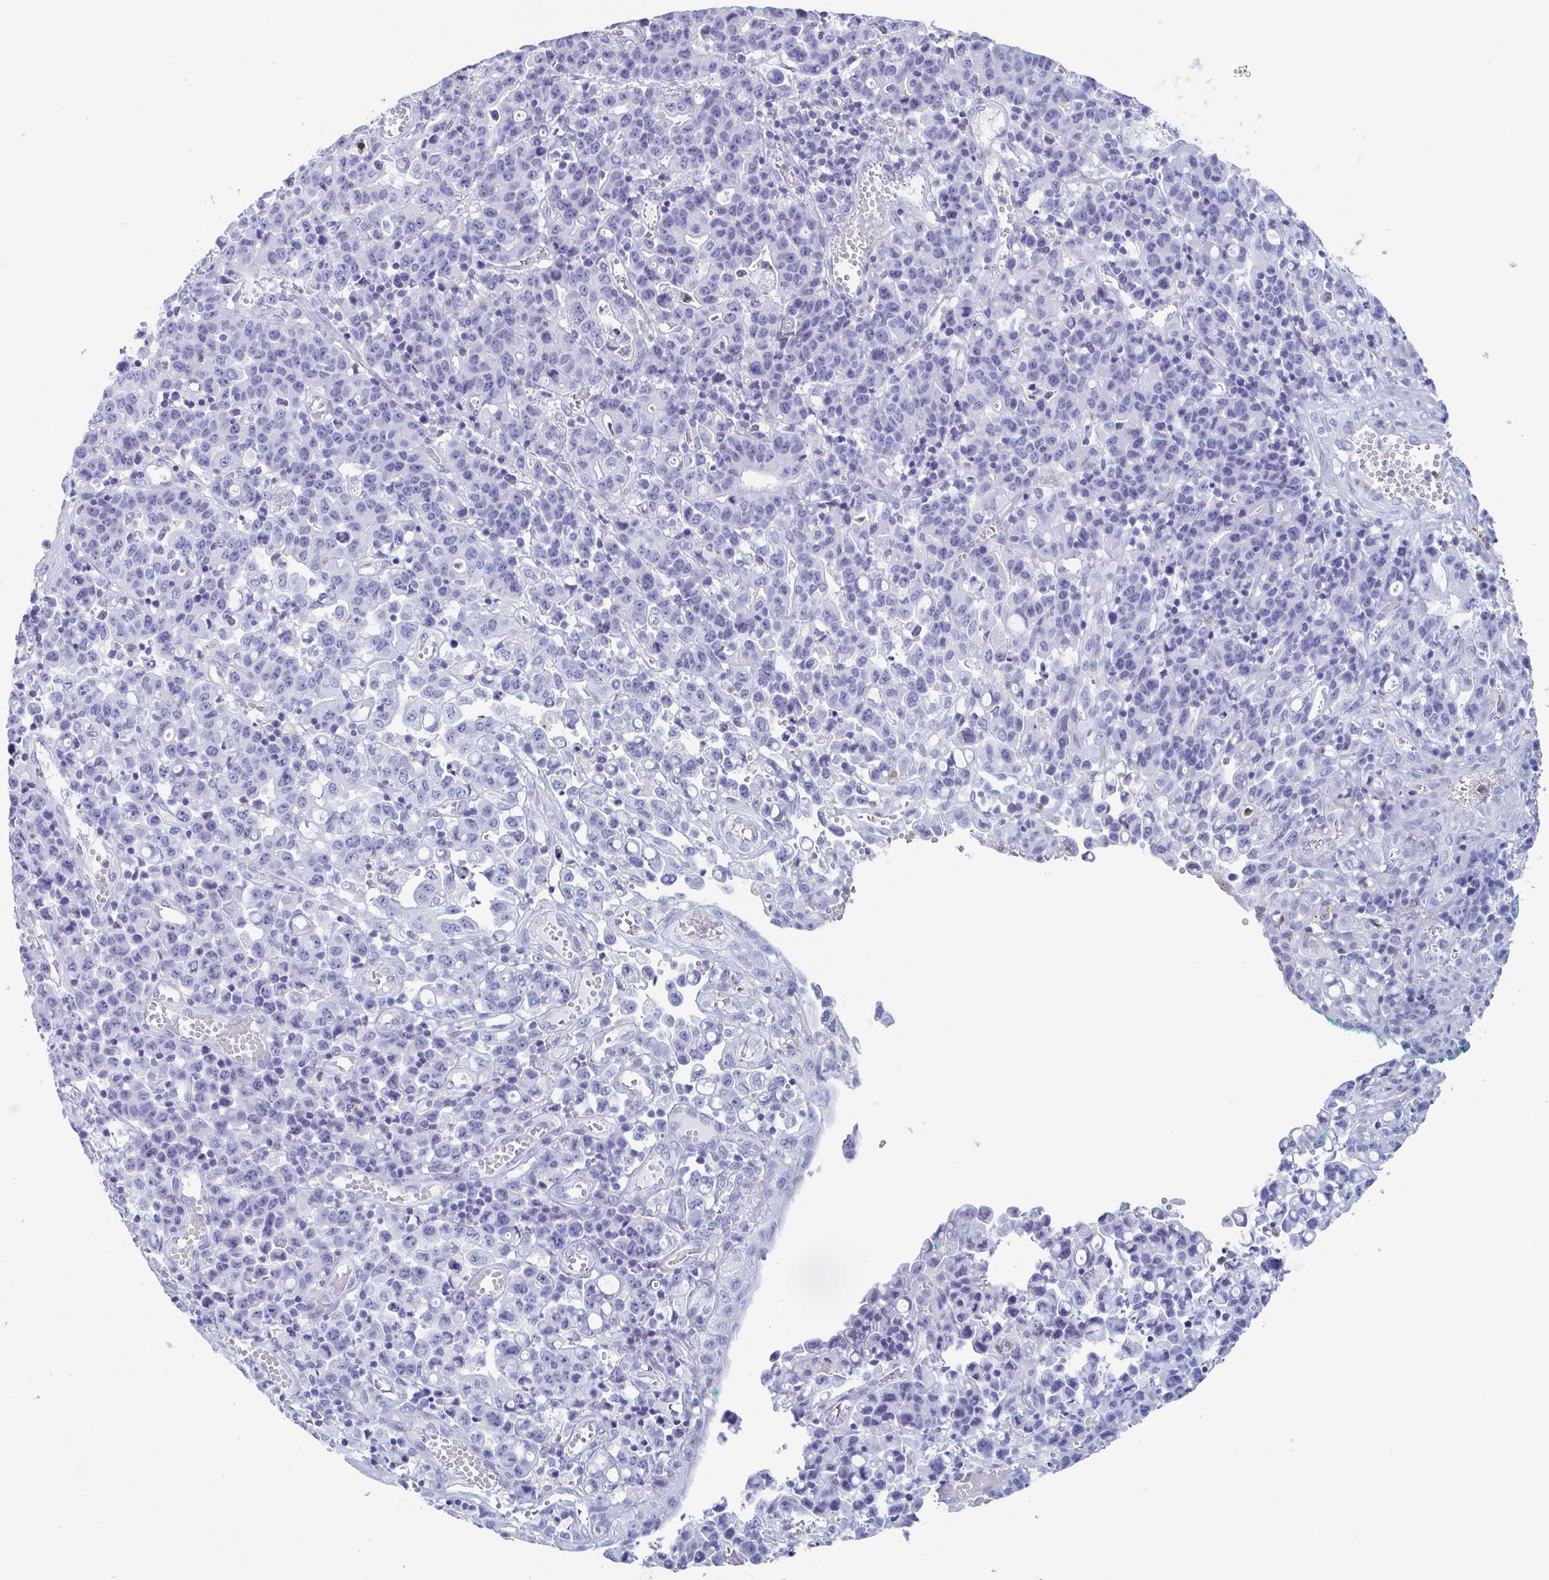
{"staining": {"intensity": "negative", "quantity": "none", "location": "none"}, "tissue": "stomach cancer", "cell_type": "Tumor cells", "image_type": "cancer", "snomed": [{"axis": "morphology", "description": "Adenocarcinoma, NOS"}, {"axis": "topography", "description": "Stomach, upper"}], "caption": "An IHC histopathology image of stomach cancer (adenocarcinoma) is shown. There is no staining in tumor cells of stomach cancer (adenocarcinoma).", "gene": "BPI", "patient": {"sex": "male", "age": 69}}